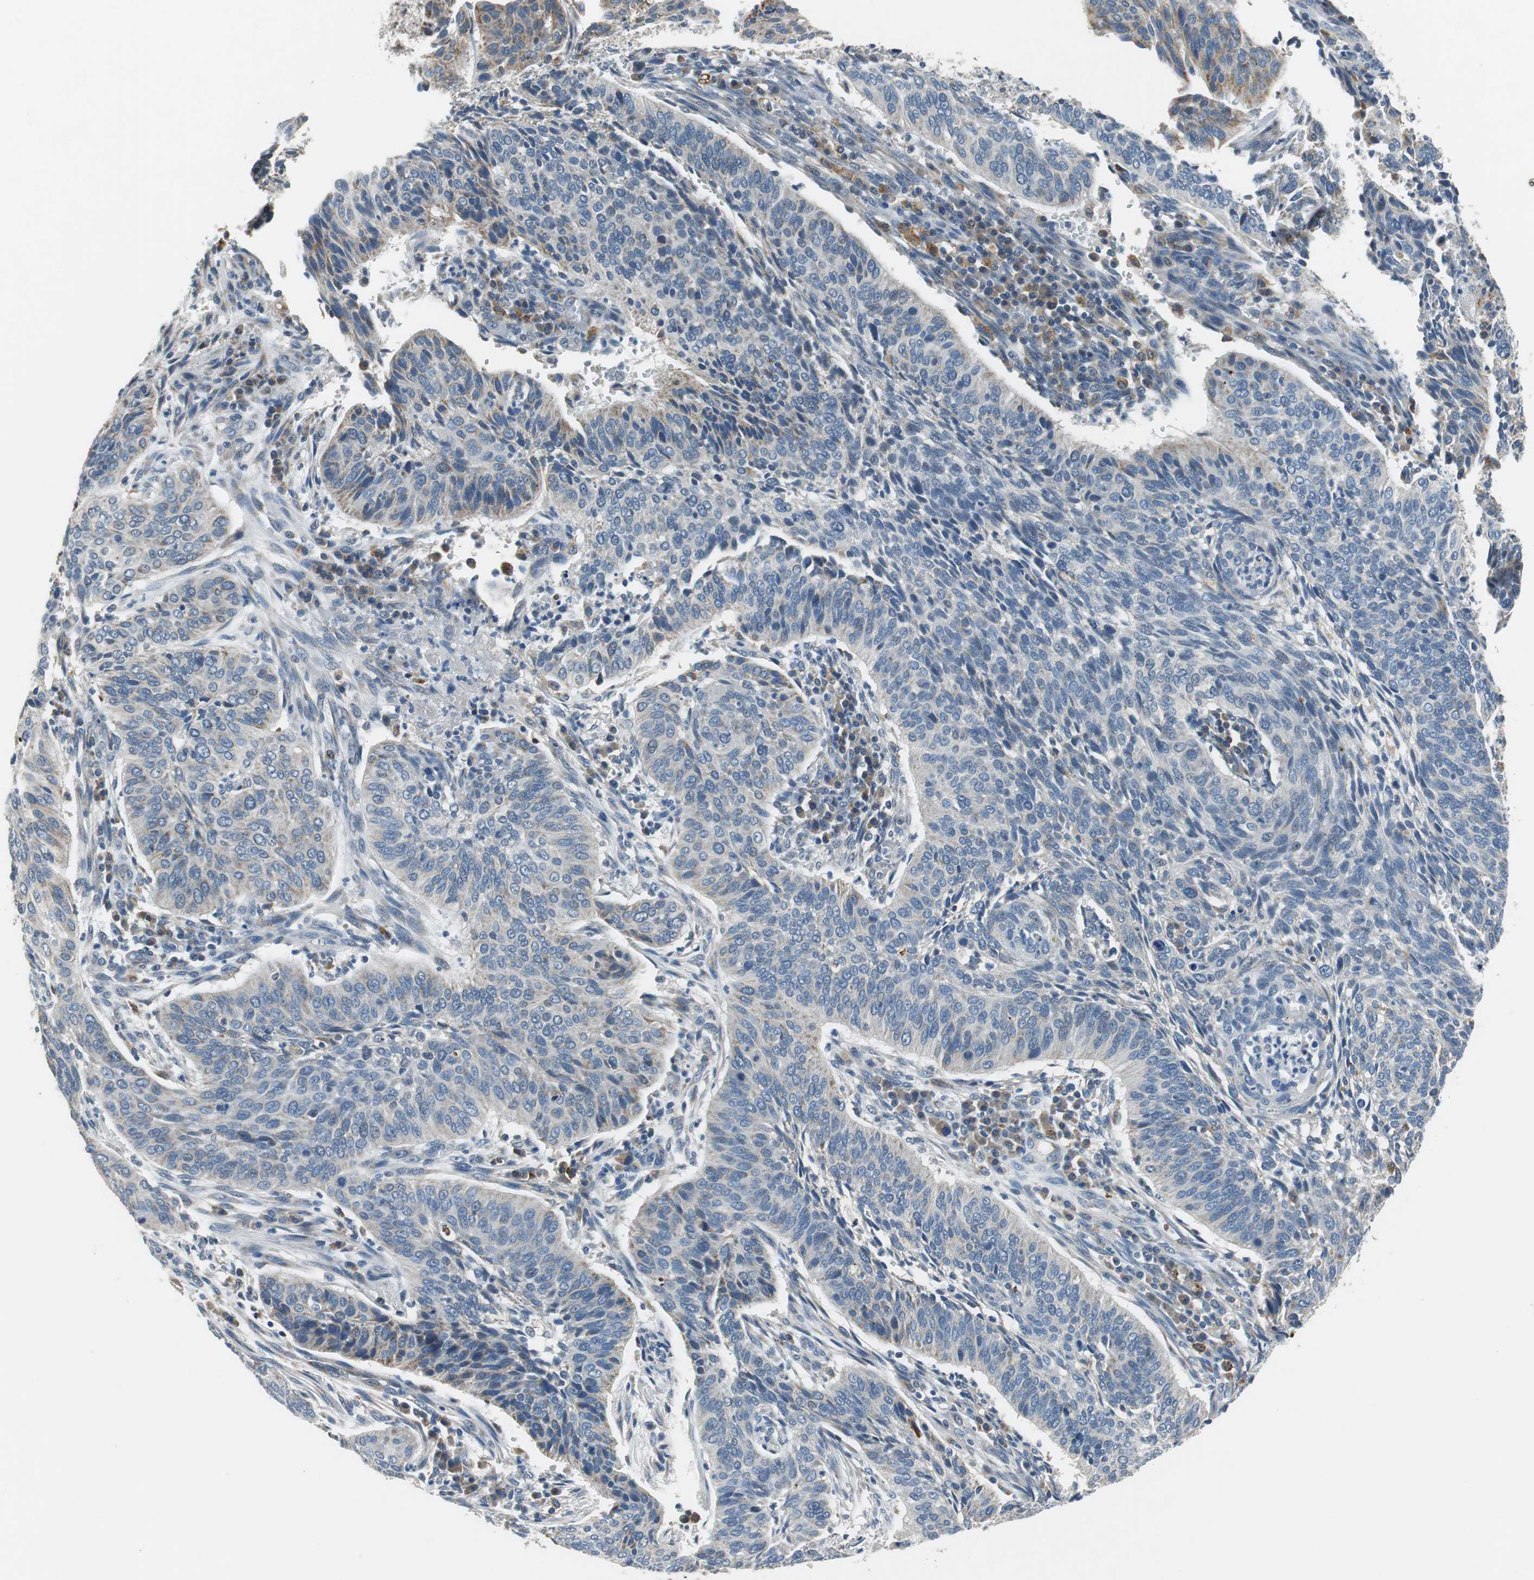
{"staining": {"intensity": "weak", "quantity": "<25%", "location": "cytoplasmic/membranous"}, "tissue": "cervical cancer", "cell_type": "Tumor cells", "image_type": "cancer", "snomed": [{"axis": "morphology", "description": "Squamous cell carcinoma, NOS"}, {"axis": "topography", "description": "Cervix"}], "caption": "The immunohistochemistry micrograph has no significant staining in tumor cells of cervical cancer (squamous cell carcinoma) tissue. (Immunohistochemistry (ihc), brightfield microscopy, high magnification).", "gene": "NLGN1", "patient": {"sex": "female", "age": 39}}